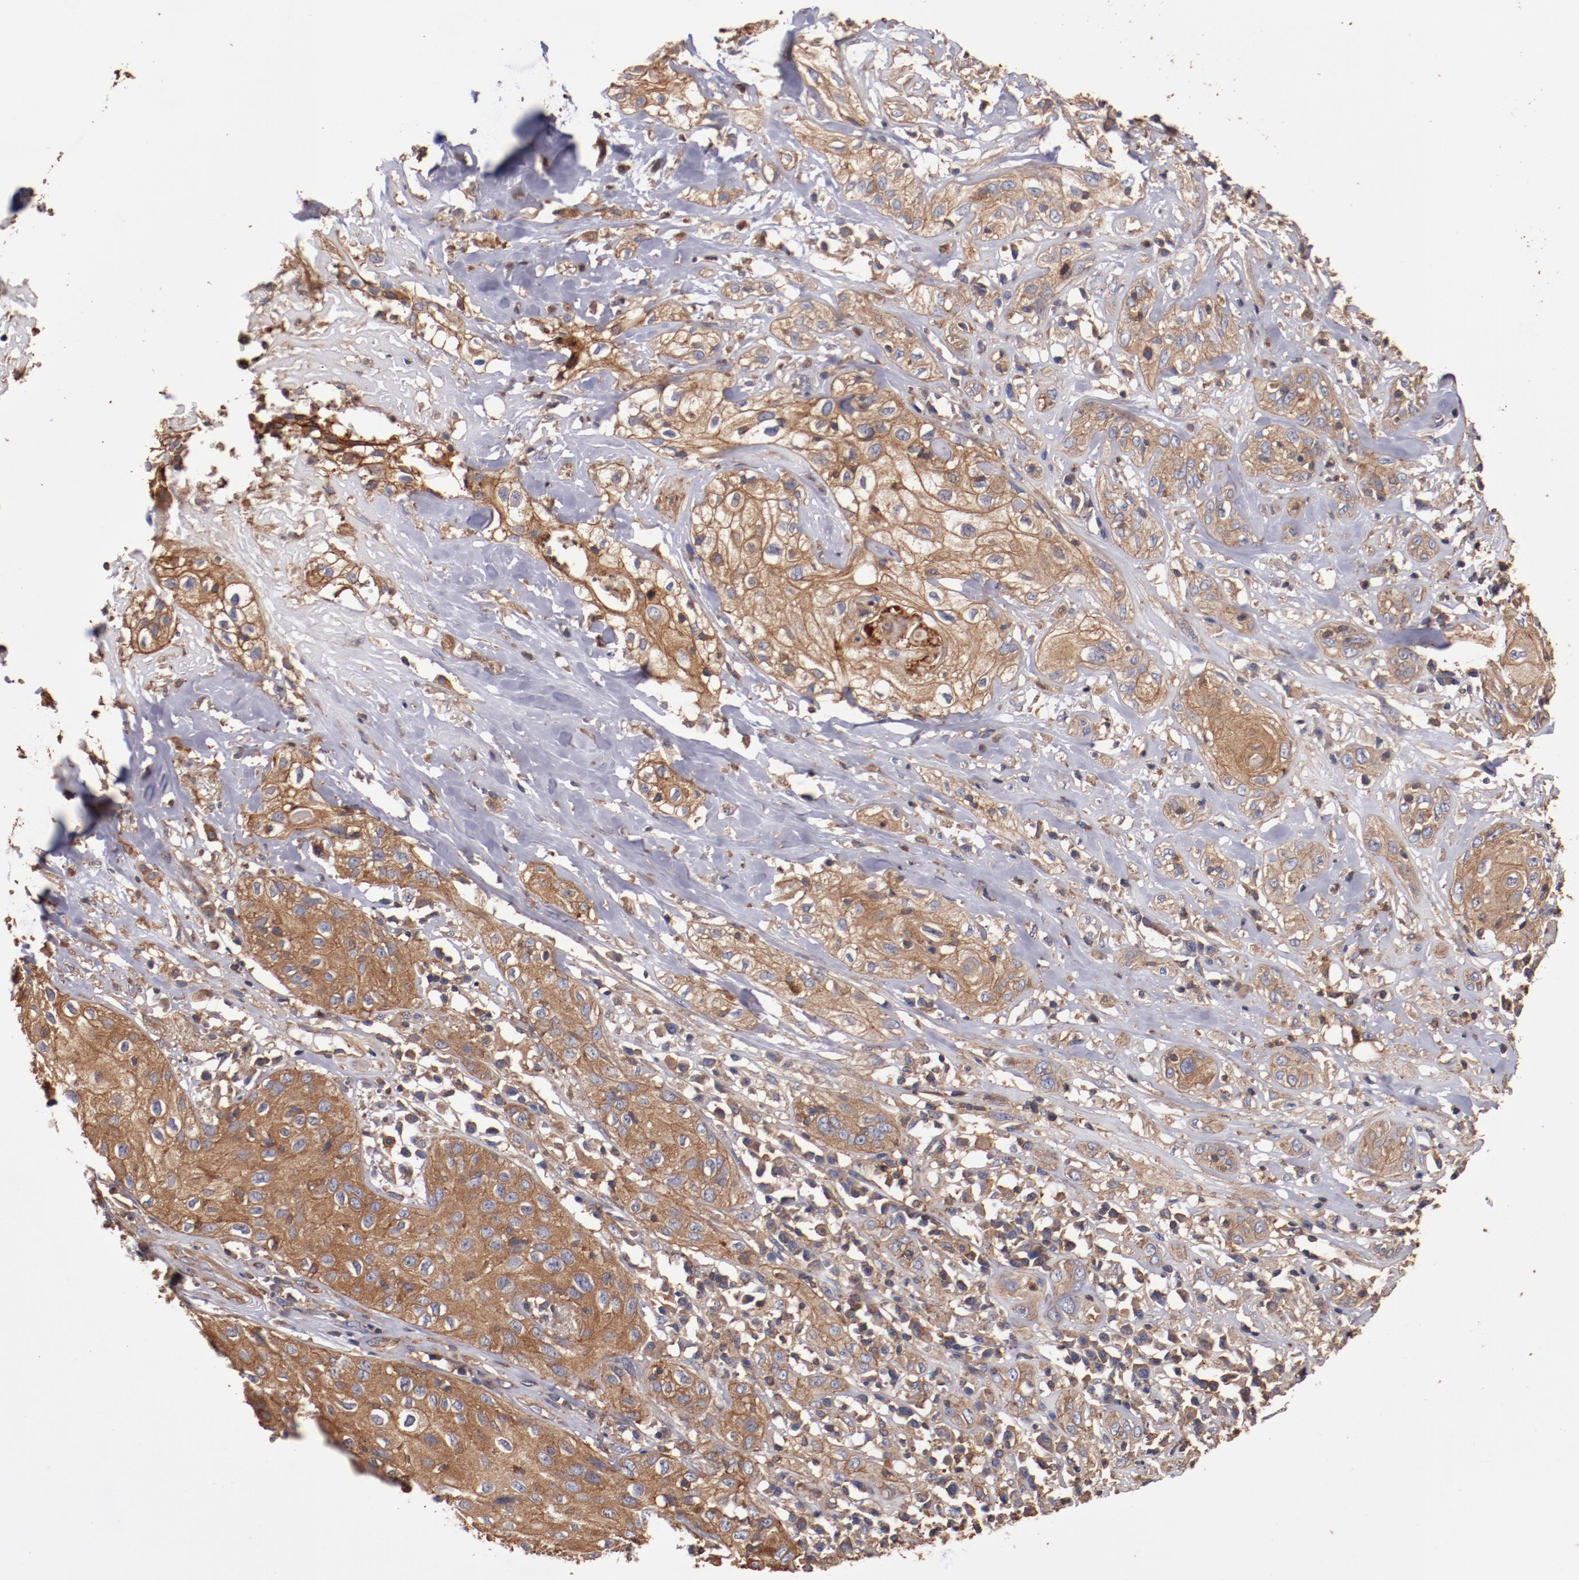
{"staining": {"intensity": "strong", "quantity": ">75%", "location": "cytoplasmic/membranous"}, "tissue": "skin cancer", "cell_type": "Tumor cells", "image_type": "cancer", "snomed": [{"axis": "morphology", "description": "Squamous cell carcinoma, NOS"}, {"axis": "topography", "description": "Skin"}], "caption": "Skin cancer (squamous cell carcinoma) stained for a protein (brown) reveals strong cytoplasmic/membranous positive expression in about >75% of tumor cells.", "gene": "TMOD3", "patient": {"sex": "male", "age": 65}}